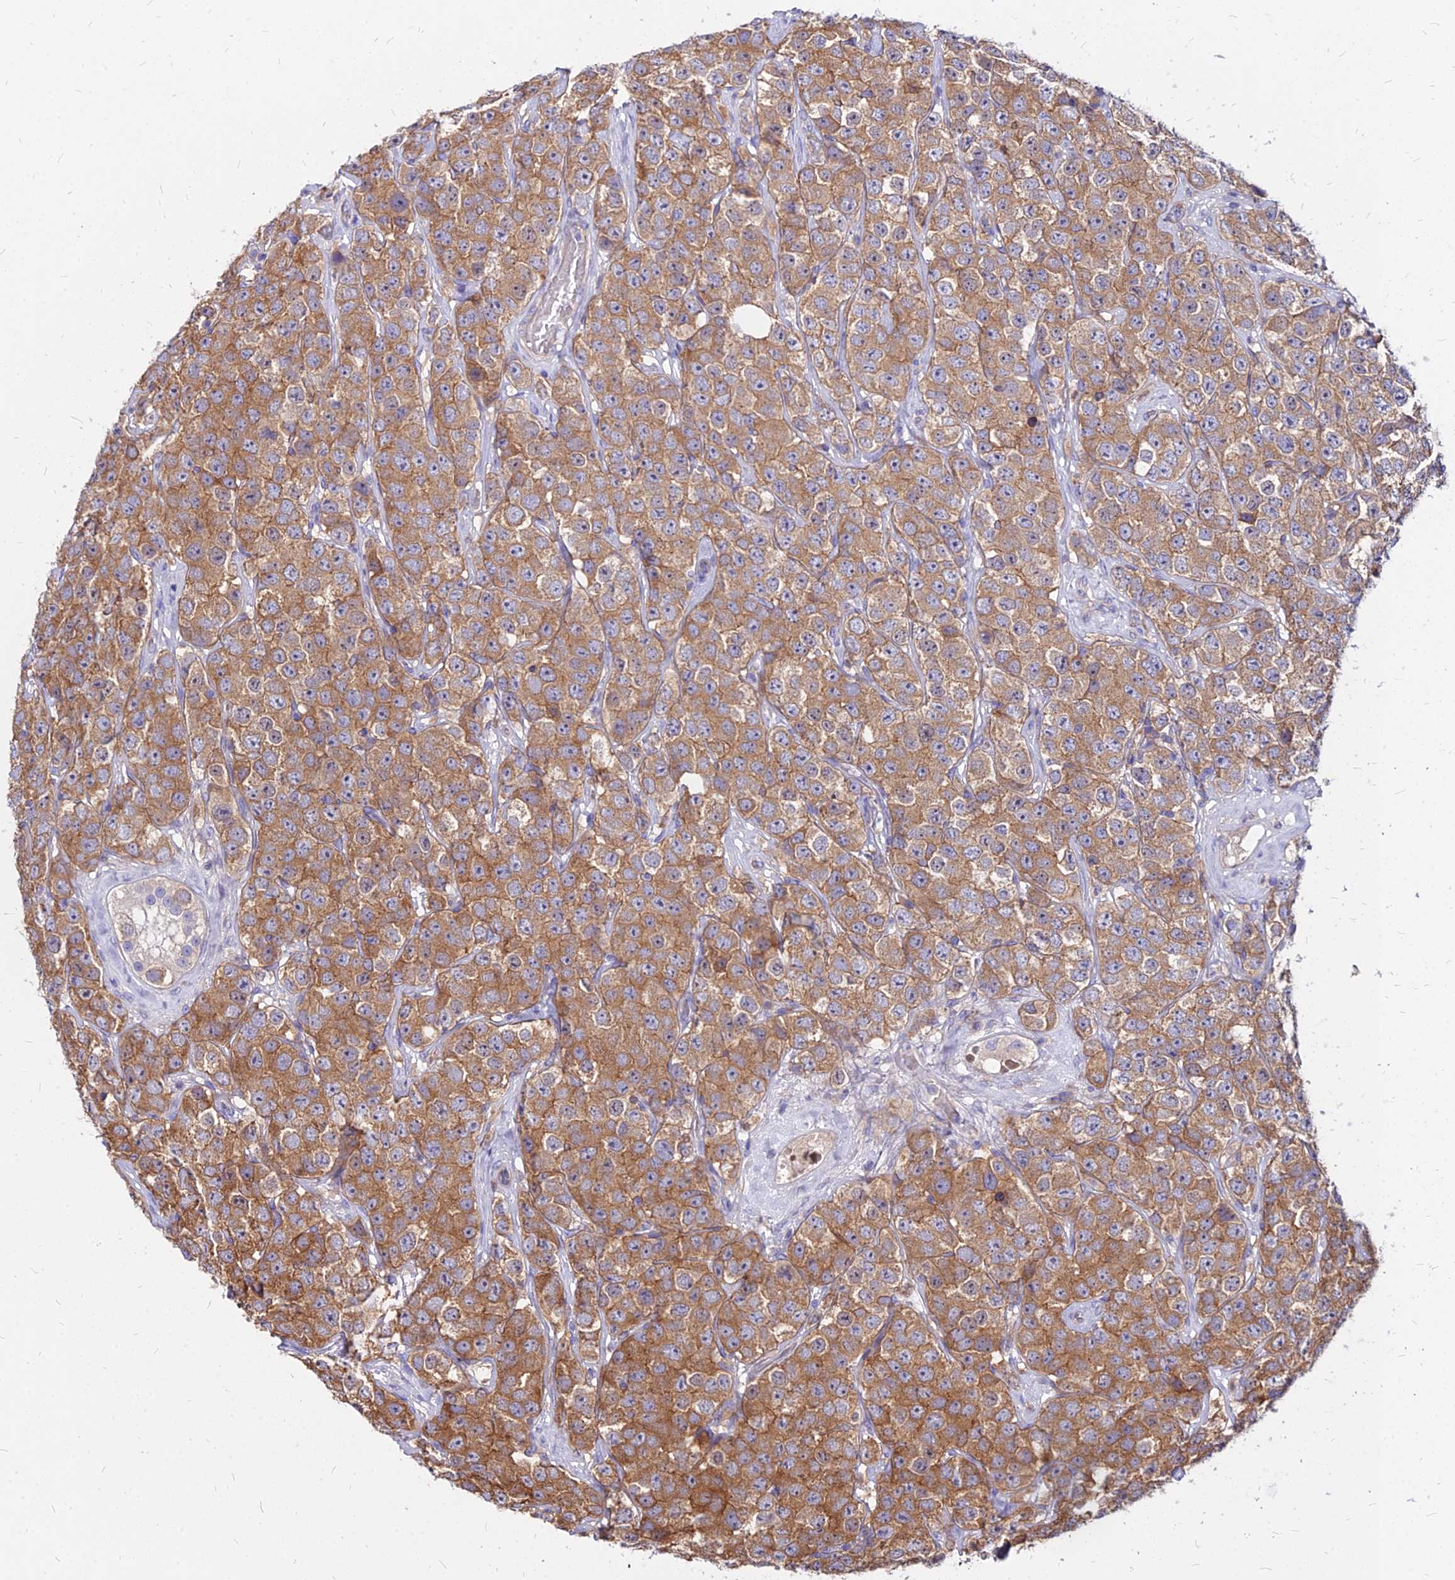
{"staining": {"intensity": "moderate", "quantity": ">75%", "location": "cytoplasmic/membranous"}, "tissue": "testis cancer", "cell_type": "Tumor cells", "image_type": "cancer", "snomed": [{"axis": "morphology", "description": "Seminoma, NOS"}, {"axis": "topography", "description": "Testis"}], "caption": "Protein staining by immunohistochemistry displays moderate cytoplasmic/membranous positivity in approximately >75% of tumor cells in seminoma (testis).", "gene": "COMMD10", "patient": {"sex": "male", "age": 28}}